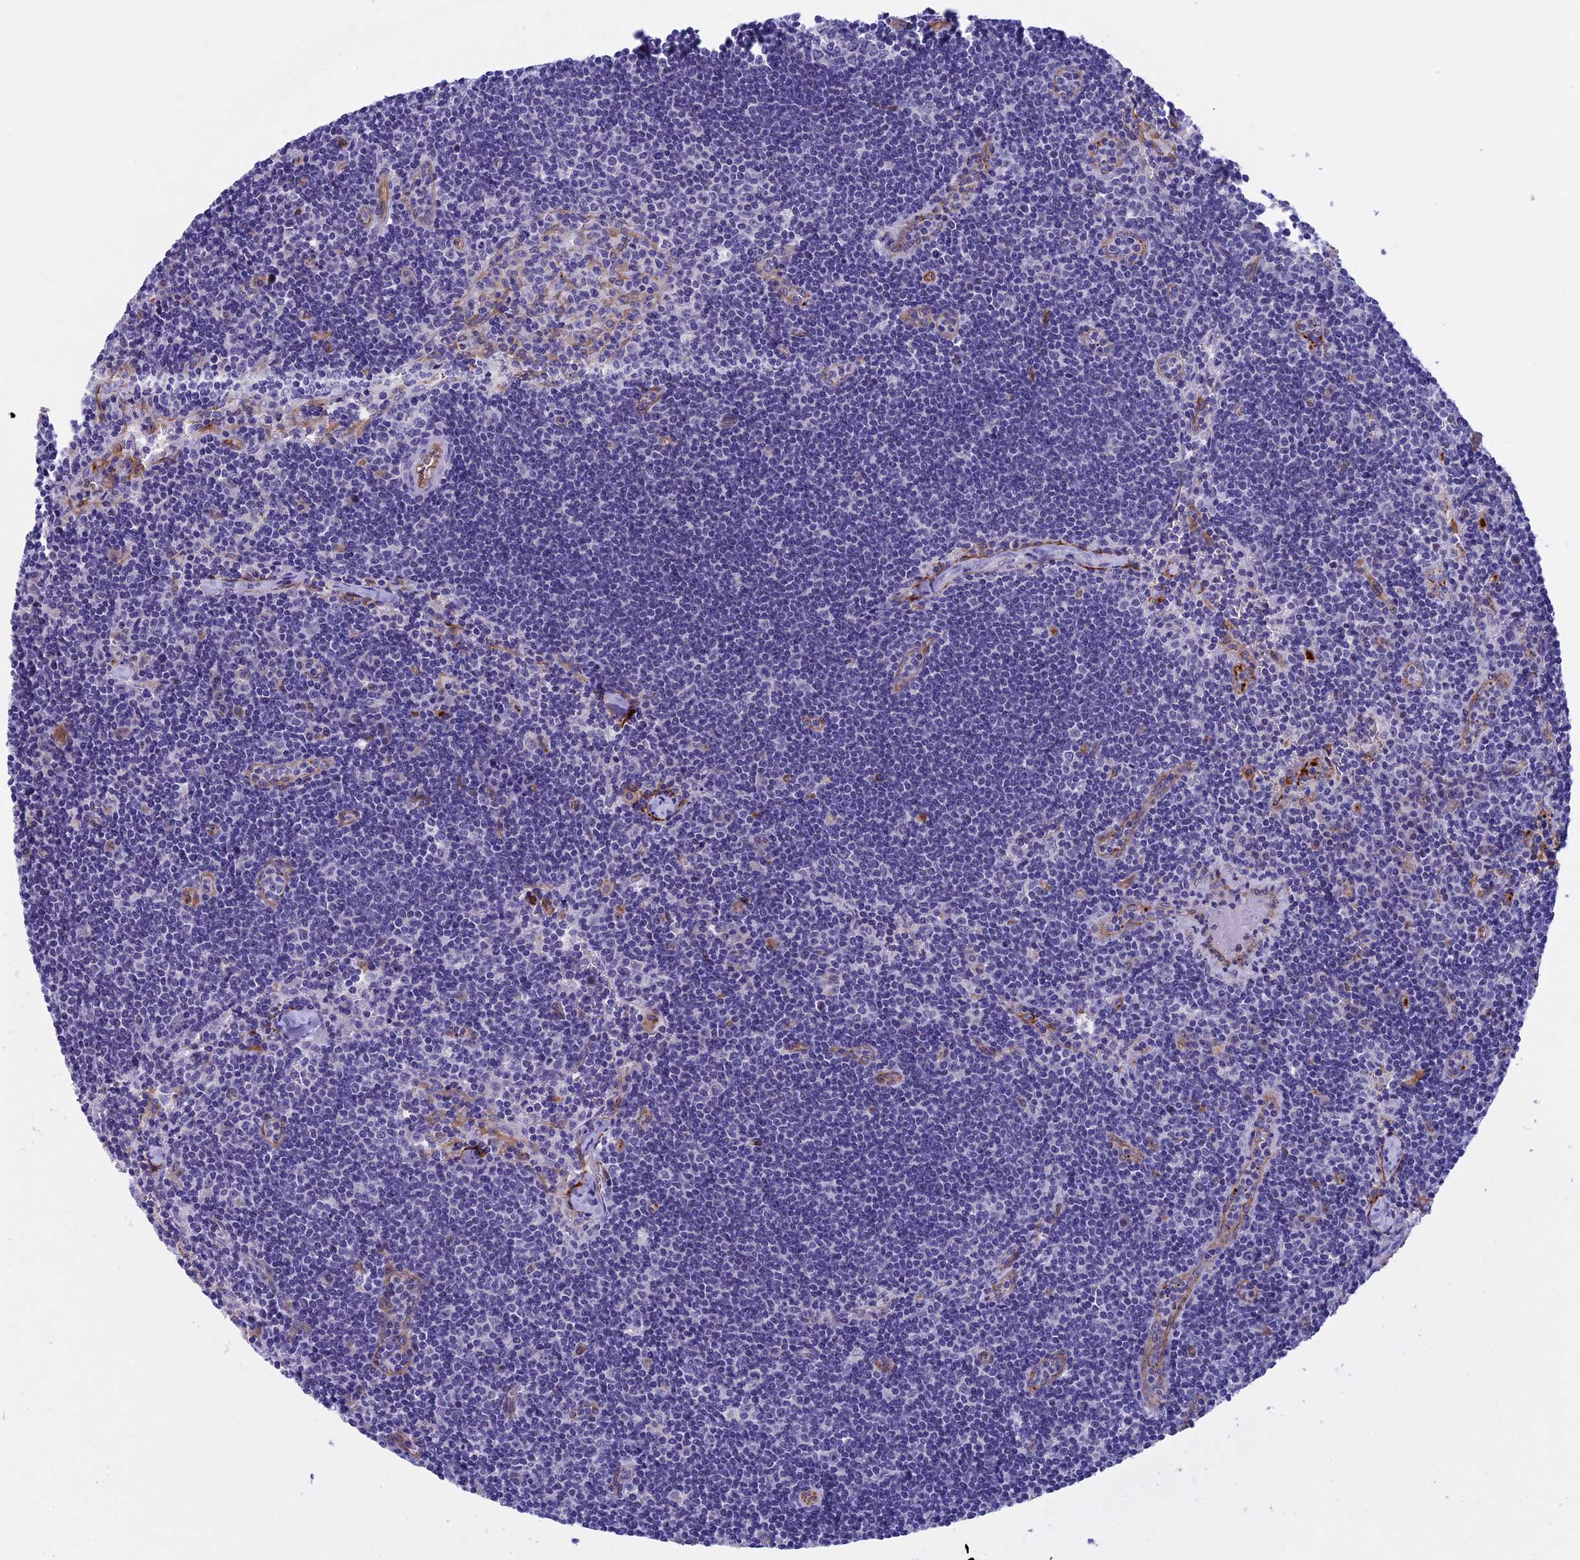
{"staining": {"intensity": "negative", "quantity": "none", "location": "none"}, "tissue": "lymph node", "cell_type": "Germinal center cells", "image_type": "normal", "snomed": [{"axis": "morphology", "description": "Normal tissue, NOS"}, {"axis": "topography", "description": "Lymph node"}], "caption": "An IHC micrograph of benign lymph node is shown. There is no staining in germinal center cells of lymph node.", "gene": "INSYN1", "patient": {"sex": "female", "age": 32}}